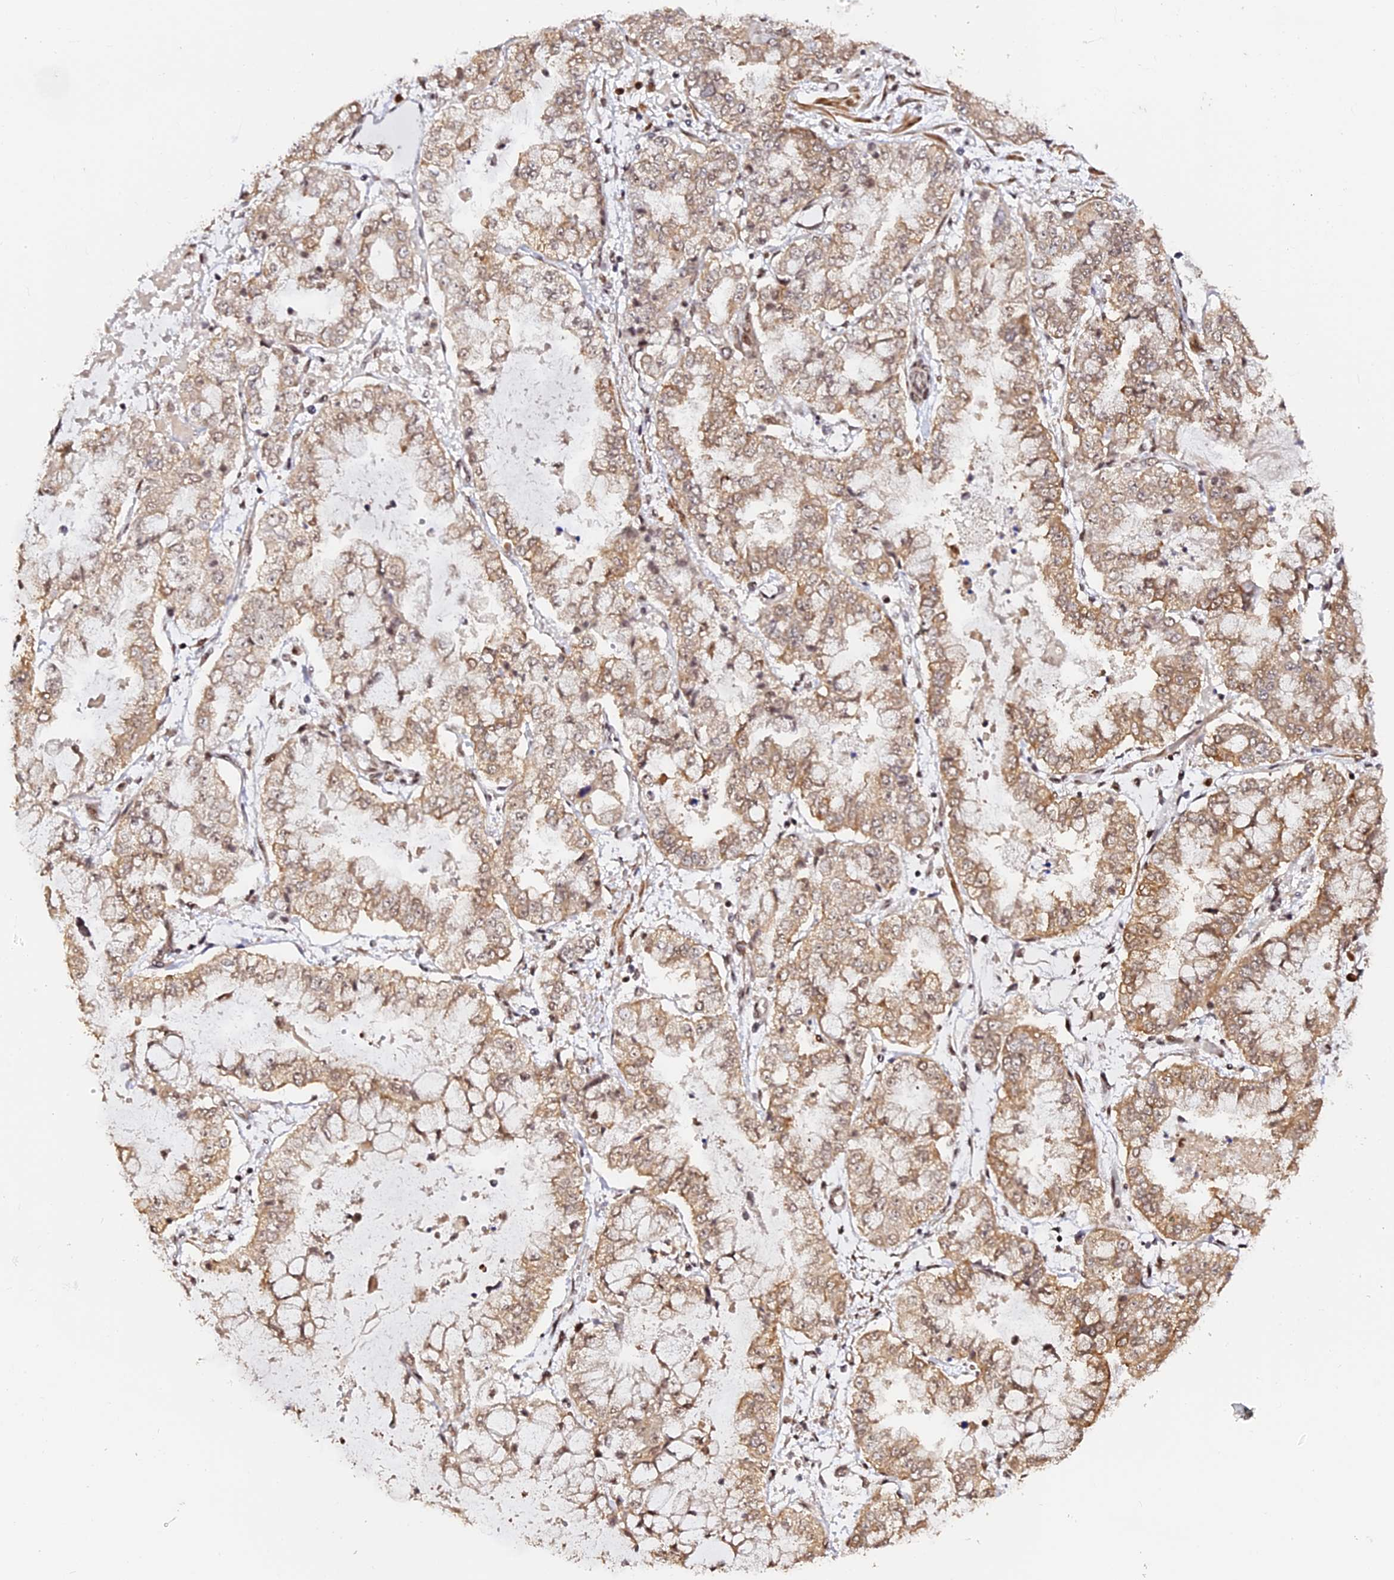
{"staining": {"intensity": "moderate", "quantity": ">75%", "location": "cytoplasmic/membranous"}, "tissue": "stomach cancer", "cell_type": "Tumor cells", "image_type": "cancer", "snomed": [{"axis": "morphology", "description": "Adenocarcinoma, NOS"}, {"axis": "topography", "description": "Stomach"}], "caption": "Stomach cancer (adenocarcinoma) stained with a brown dye shows moderate cytoplasmic/membranous positive staining in approximately >75% of tumor cells.", "gene": "MCRS1", "patient": {"sex": "male", "age": 76}}